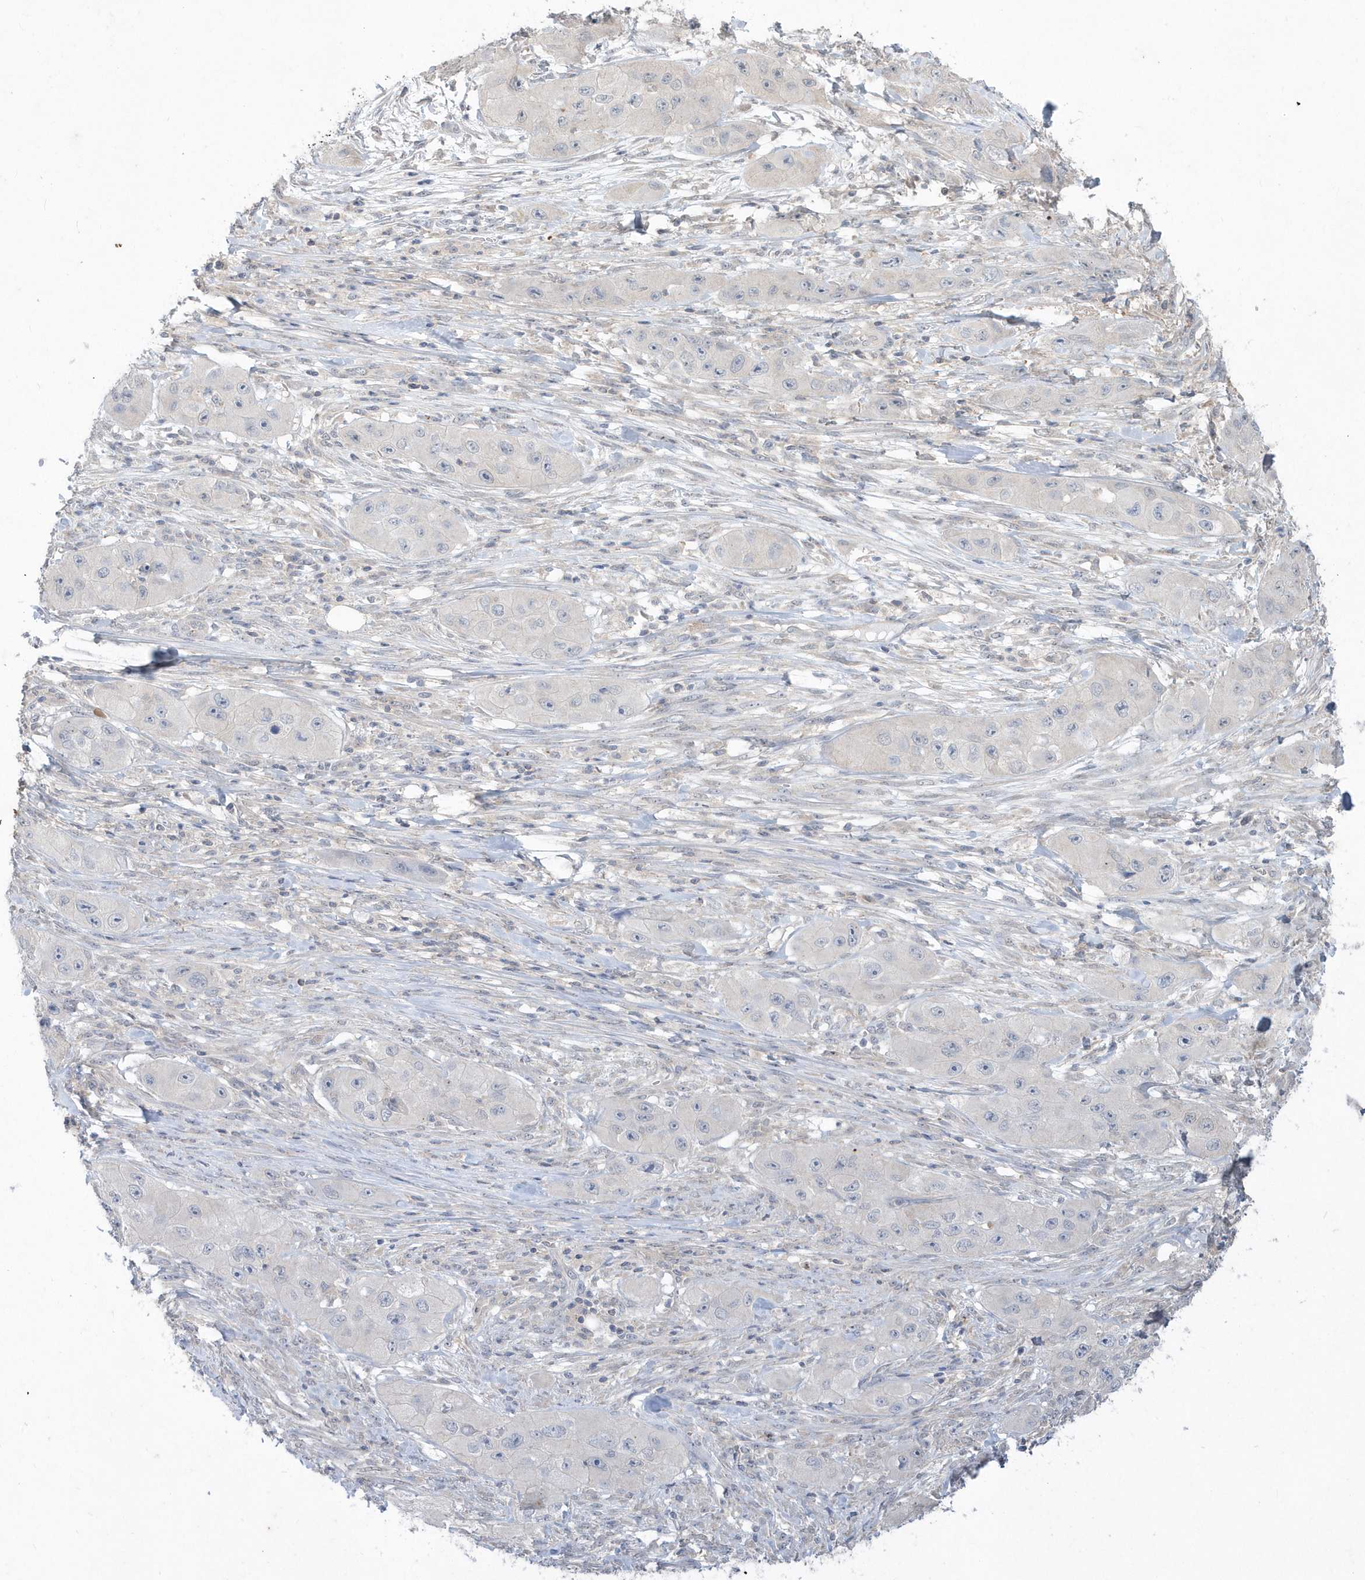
{"staining": {"intensity": "negative", "quantity": "none", "location": "none"}, "tissue": "skin cancer", "cell_type": "Tumor cells", "image_type": "cancer", "snomed": [{"axis": "morphology", "description": "Squamous cell carcinoma, NOS"}, {"axis": "topography", "description": "Skin"}, {"axis": "topography", "description": "Subcutis"}], "caption": "This is an IHC image of human skin cancer (squamous cell carcinoma). There is no staining in tumor cells.", "gene": "AKR7A2", "patient": {"sex": "male", "age": 73}}